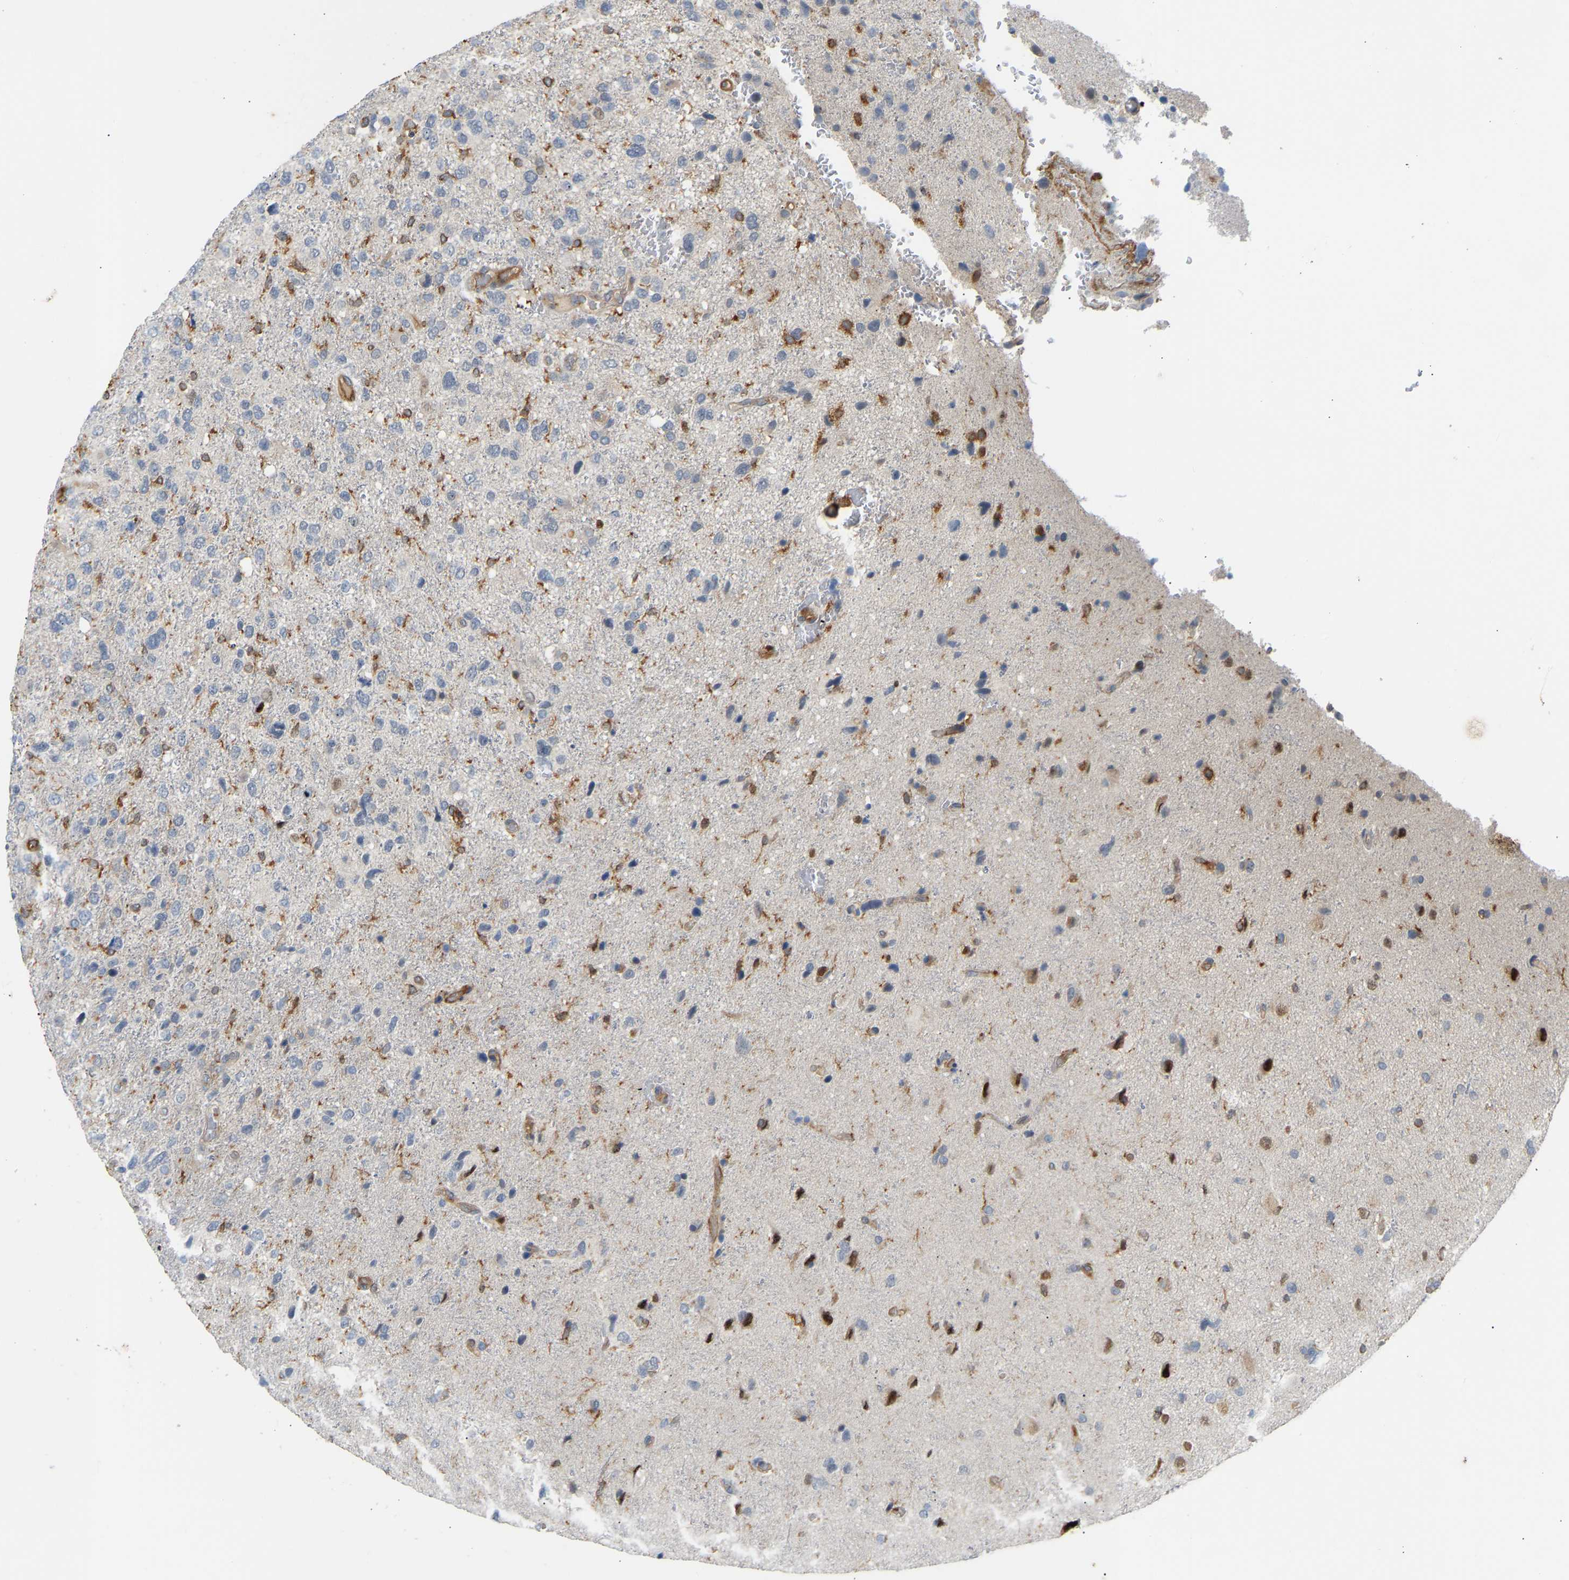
{"staining": {"intensity": "negative", "quantity": "none", "location": "none"}, "tissue": "glioma", "cell_type": "Tumor cells", "image_type": "cancer", "snomed": [{"axis": "morphology", "description": "Glioma, malignant, High grade"}, {"axis": "topography", "description": "Brain"}], "caption": "High power microscopy photomicrograph of an immunohistochemistry (IHC) histopathology image of high-grade glioma (malignant), revealing no significant positivity in tumor cells.", "gene": "PLCG2", "patient": {"sex": "female", "age": 58}}